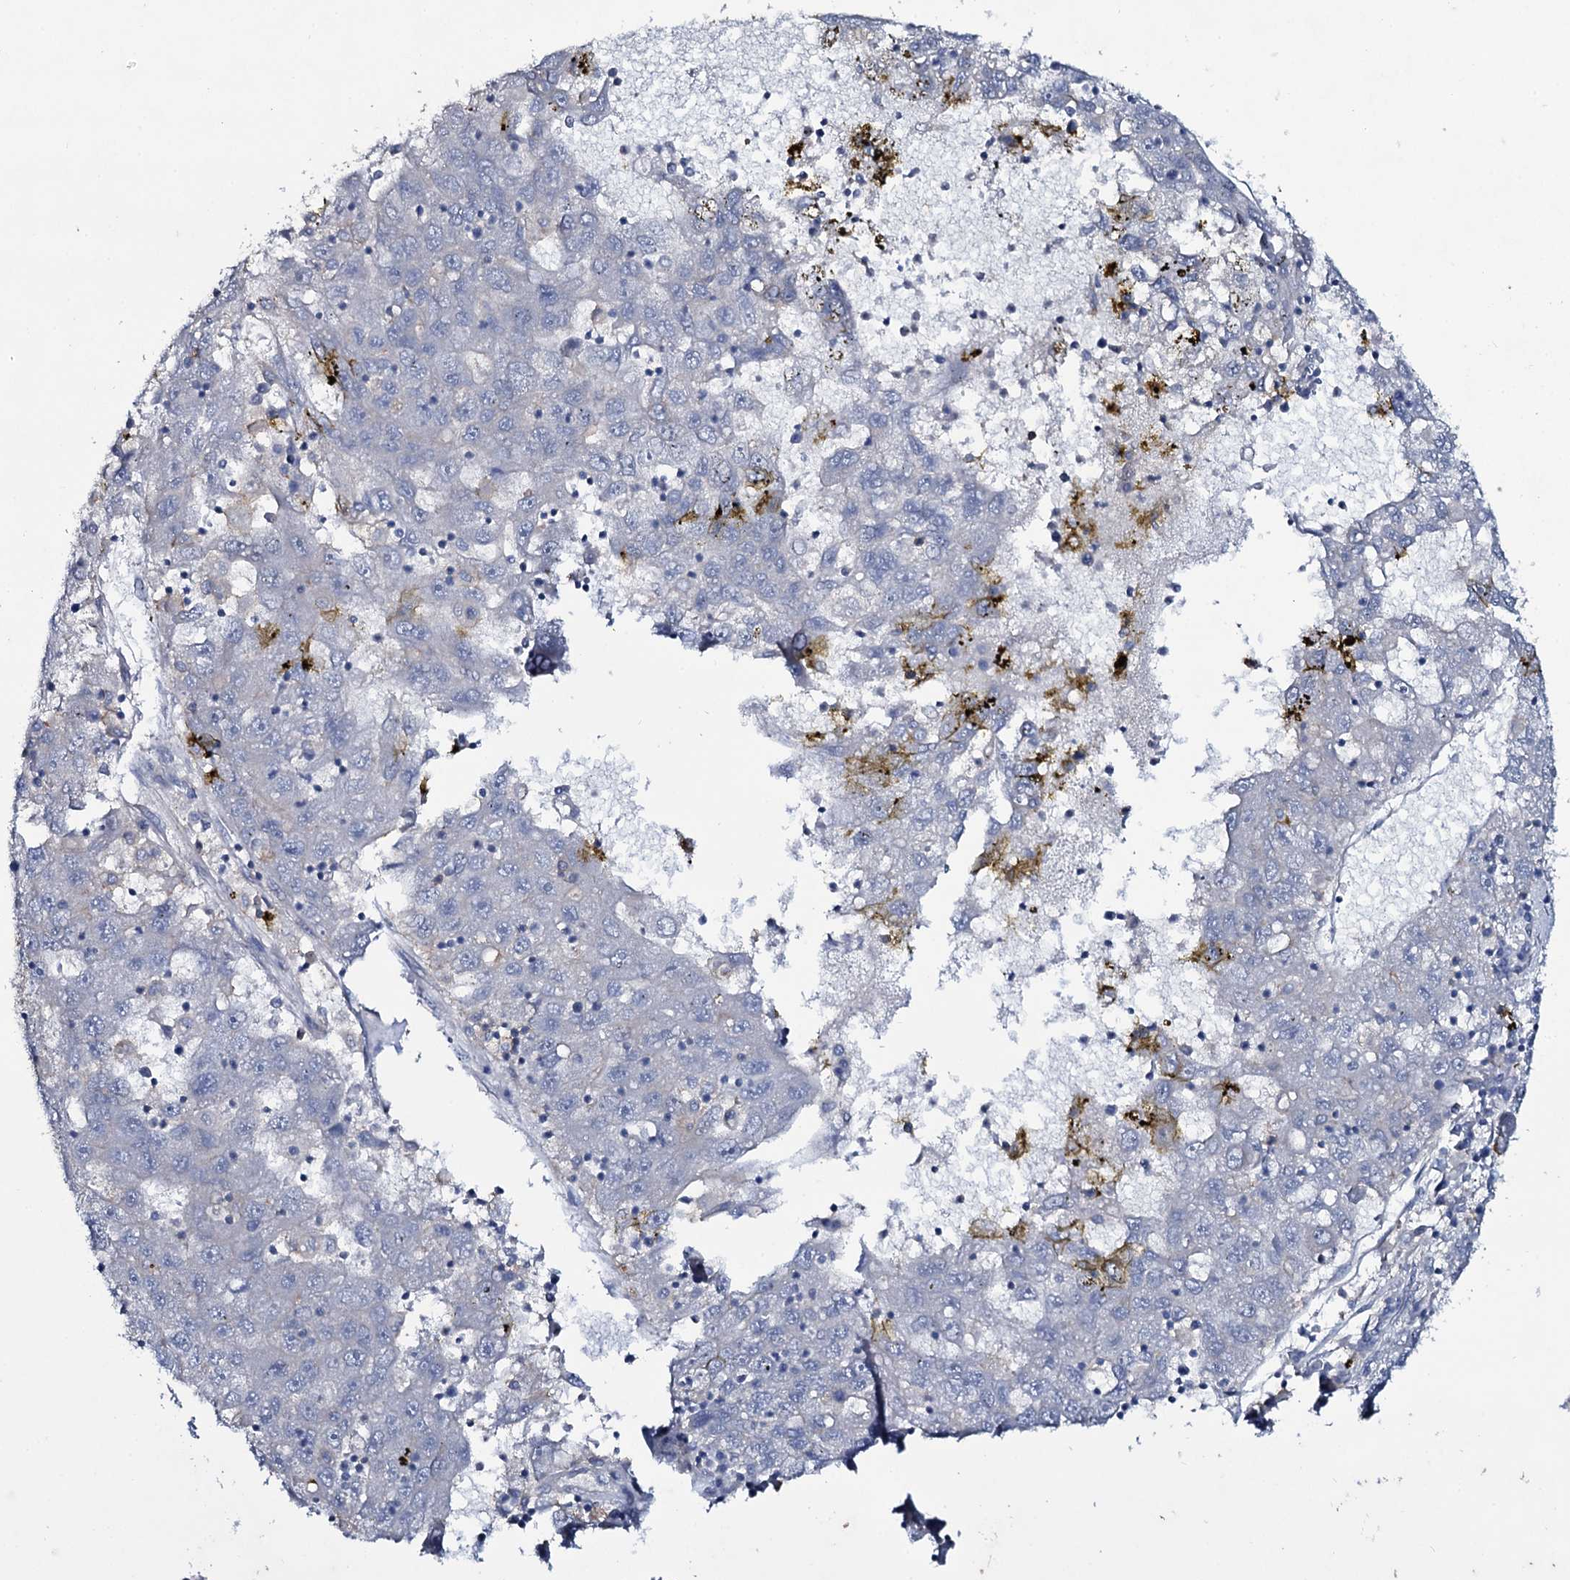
{"staining": {"intensity": "negative", "quantity": "none", "location": "none"}, "tissue": "liver cancer", "cell_type": "Tumor cells", "image_type": "cancer", "snomed": [{"axis": "morphology", "description": "Carcinoma, Hepatocellular, NOS"}, {"axis": "topography", "description": "Liver"}], "caption": "Hepatocellular carcinoma (liver) stained for a protein using IHC demonstrates no staining tumor cells.", "gene": "SNAP23", "patient": {"sex": "male", "age": 49}}